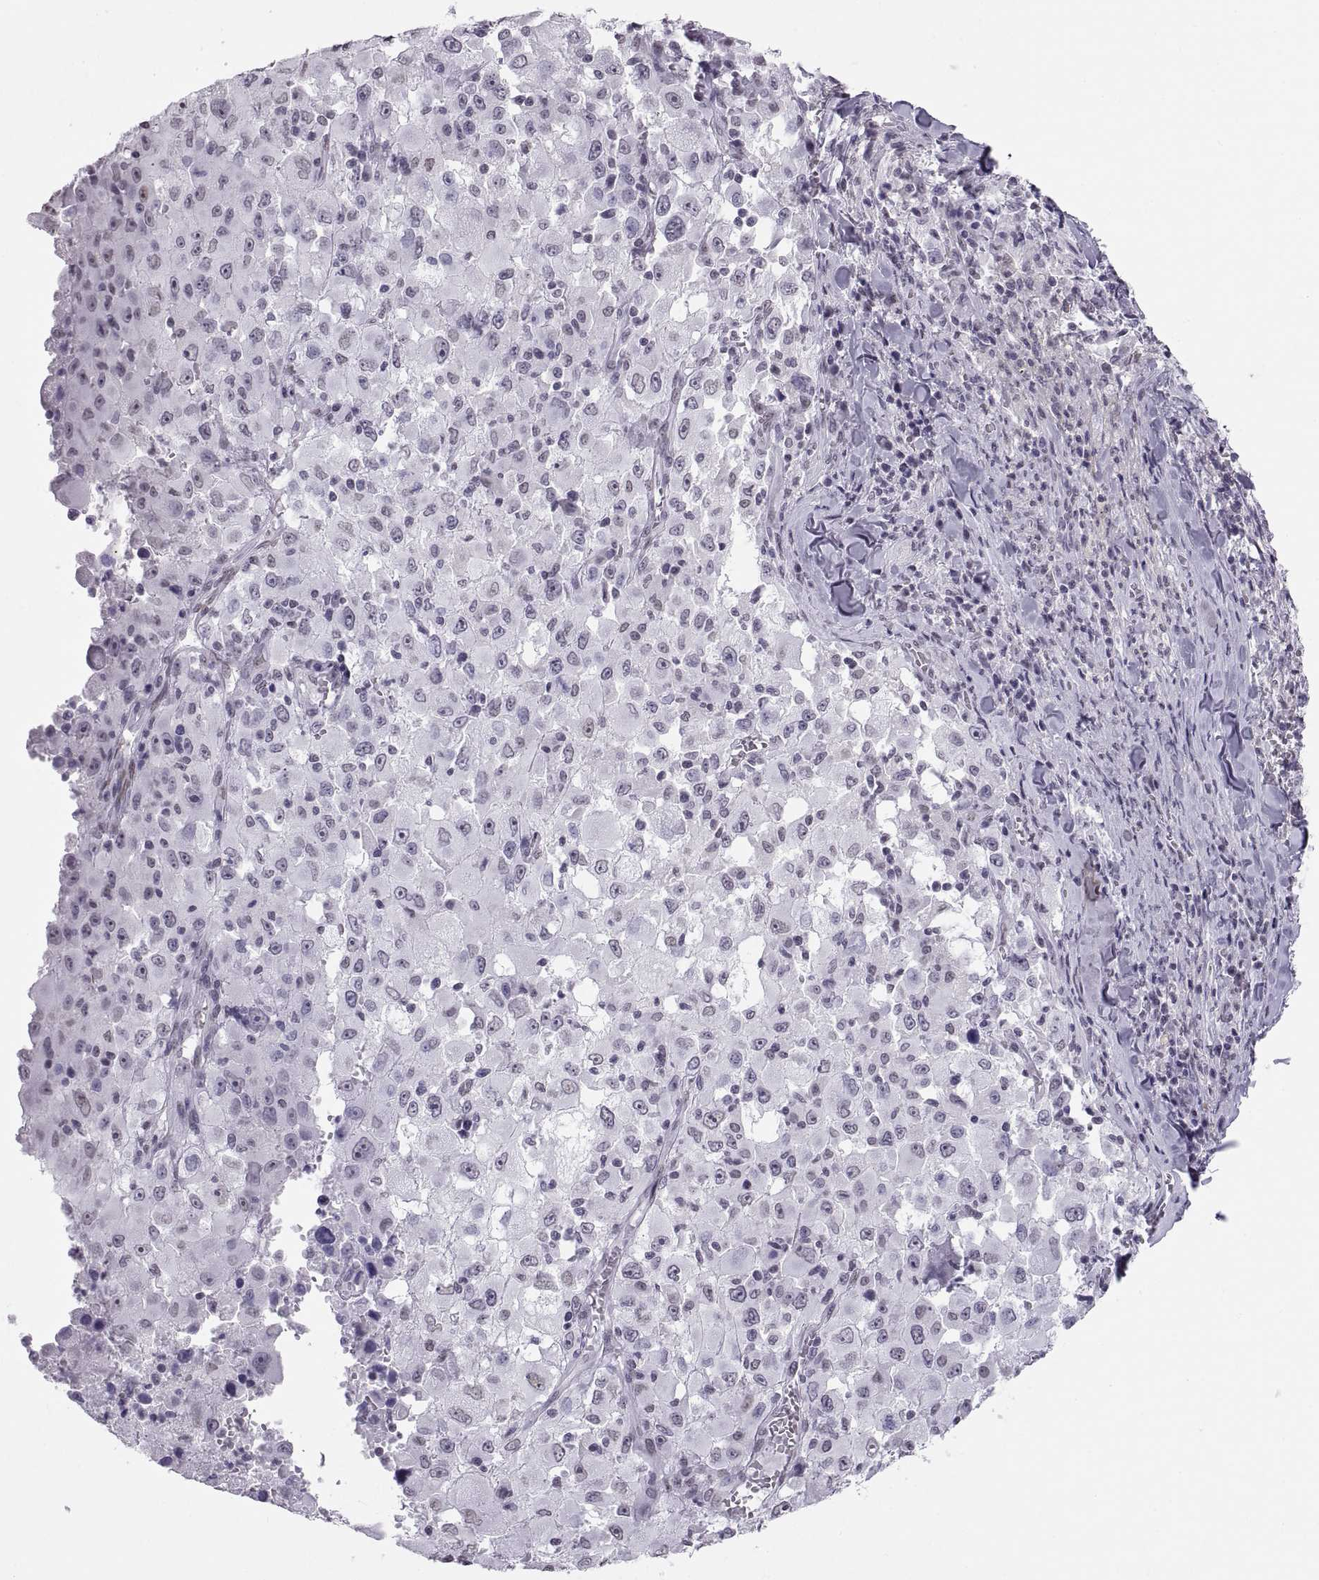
{"staining": {"intensity": "negative", "quantity": "none", "location": "none"}, "tissue": "melanoma", "cell_type": "Tumor cells", "image_type": "cancer", "snomed": [{"axis": "morphology", "description": "Malignant melanoma, Metastatic site"}, {"axis": "topography", "description": "Soft tissue"}], "caption": "Histopathology image shows no significant protein staining in tumor cells of melanoma.", "gene": "CARTPT", "patient": {"sex": "male", "age": 50}}